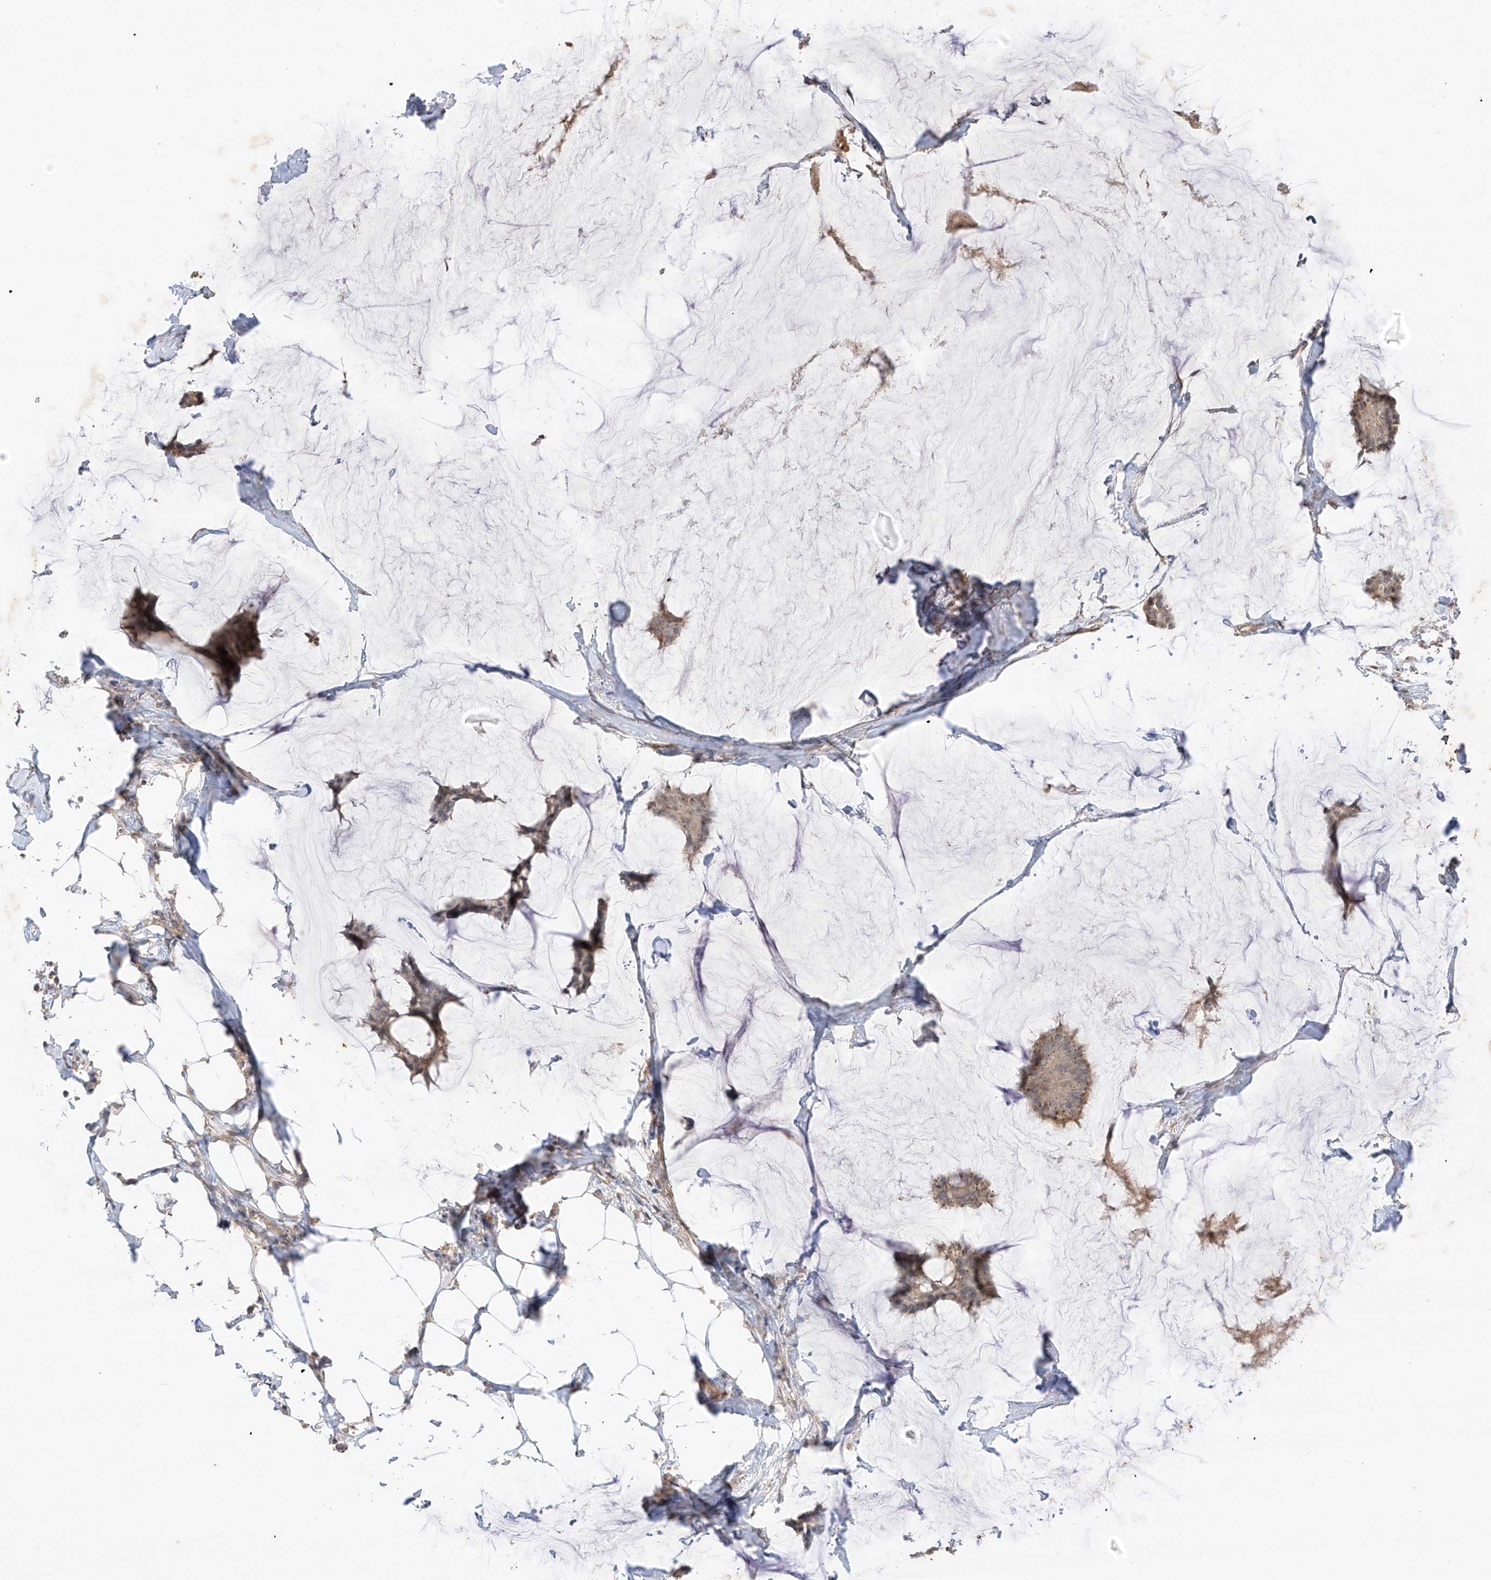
{"staining": {"intensity": "moderate", "quantity": "25%-75%", "location": "cytoplasmic/membranous"}, "tissue": "breast cancer", "cell_type": "Tumor cells", "image_type": "cancer", "snomed": [{"axis": "morphology", "description": "Duct carcinoma"}, {"axis": "topography", "description": "Breast"}], "caption": "A brown stain labels moderate cytoplasmic/membranous expression of a protein in human breast invasive ductal carcinoma tumor cells.", "gene": "N4BP3", "patient": {"sex": "female", "age": 93}}